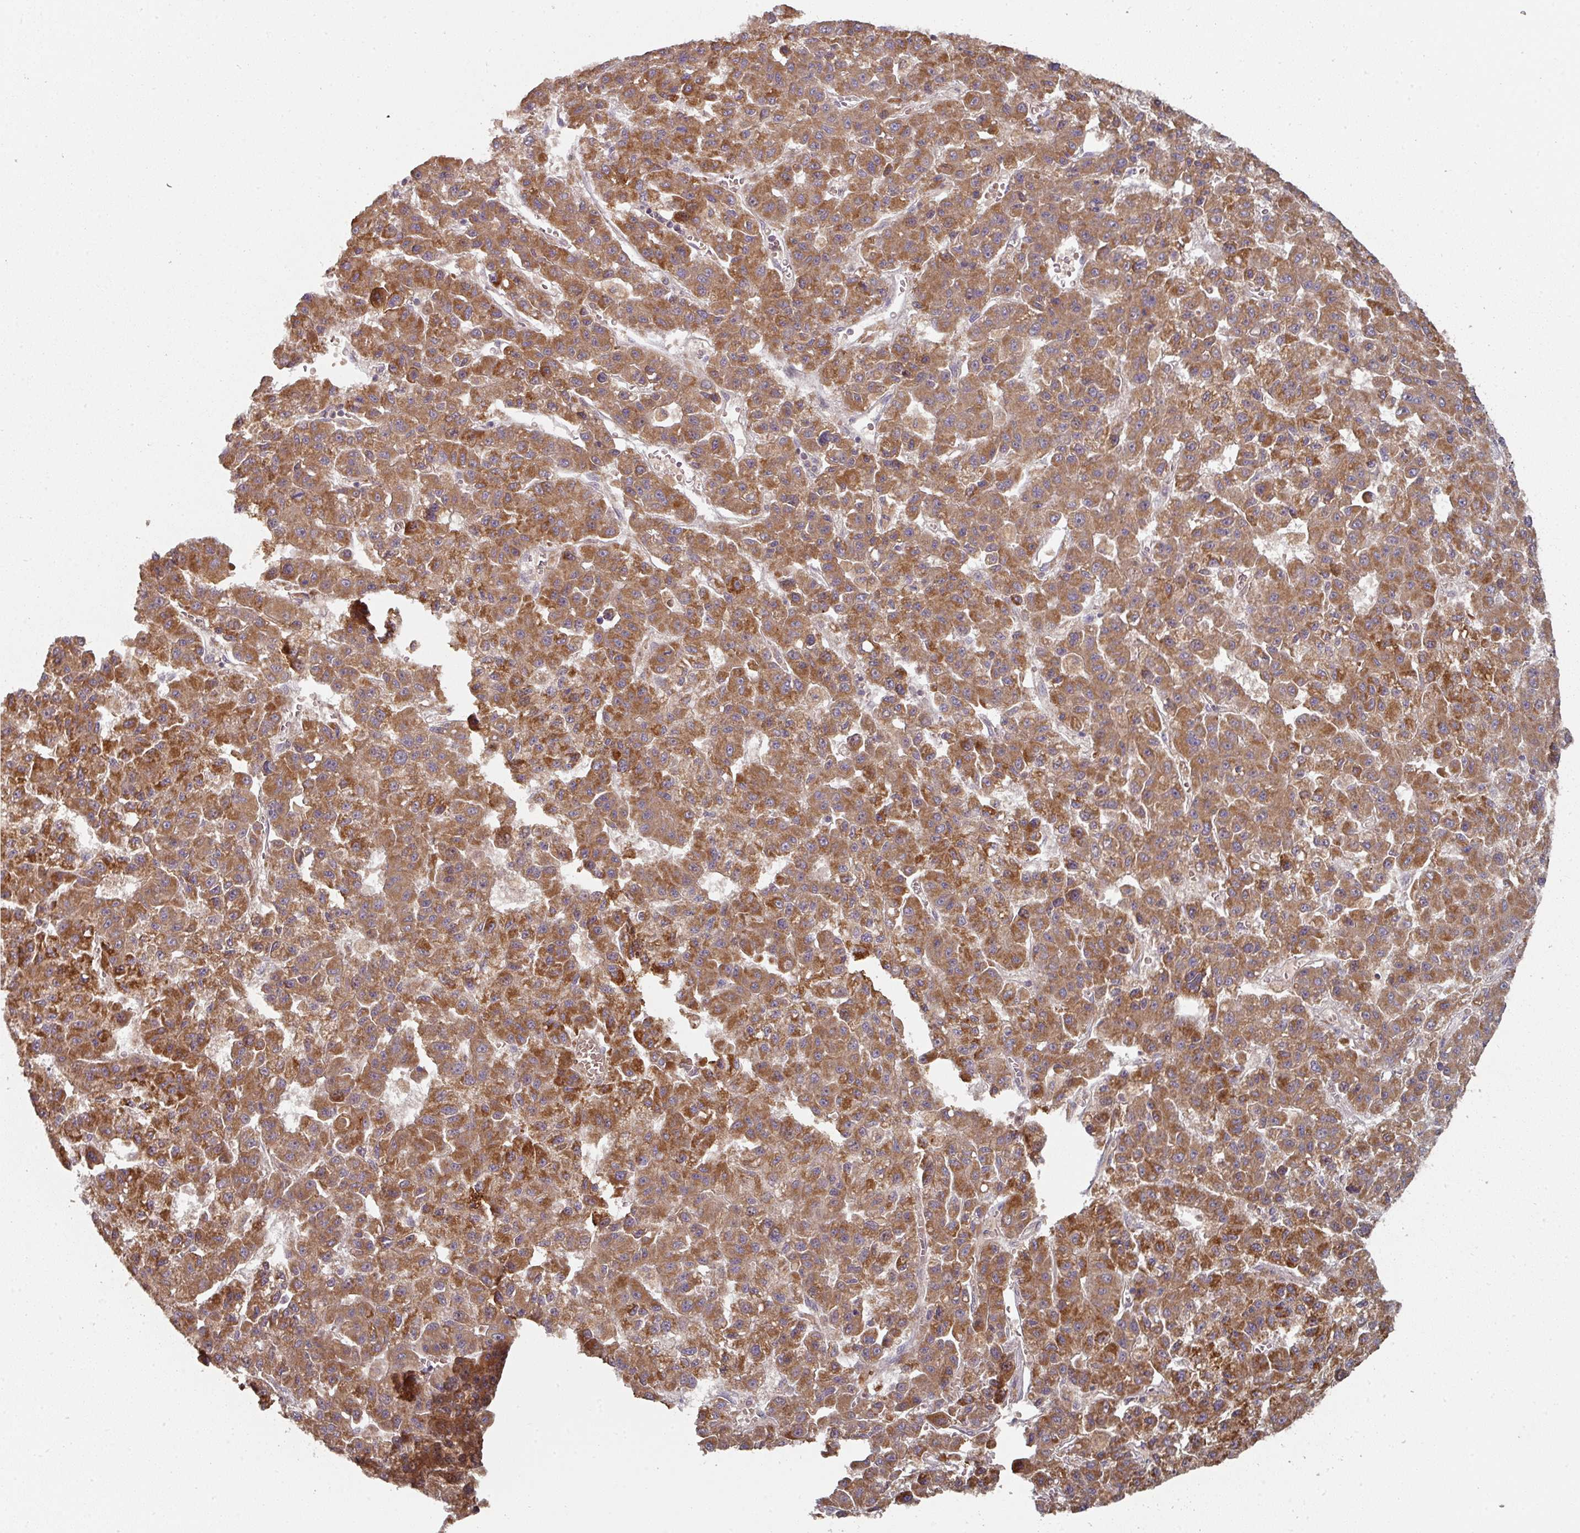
{"staining": {"intensity": "strong", "quantity": ">75%", "location": "cytoplasmic/membranous"}, "tissue": "liver cancer", "cell_type": "Tumor cells", "image_type": "cancer", "snomed": [{"axis": "morphology", "description": "Carcinoma, Hepatocellular, NOS"}, {"axis": "topography", "description": "Liver"}], "caption": "Brown immunohistochemical staining in human liver cancer (hepatocellular carcinoma) displays strong cytoplasmic/membranous staining in approximately >75% of tumor cells.", "gene": "DNAJC7", "patient": {"sex": "male", "age": 70}}